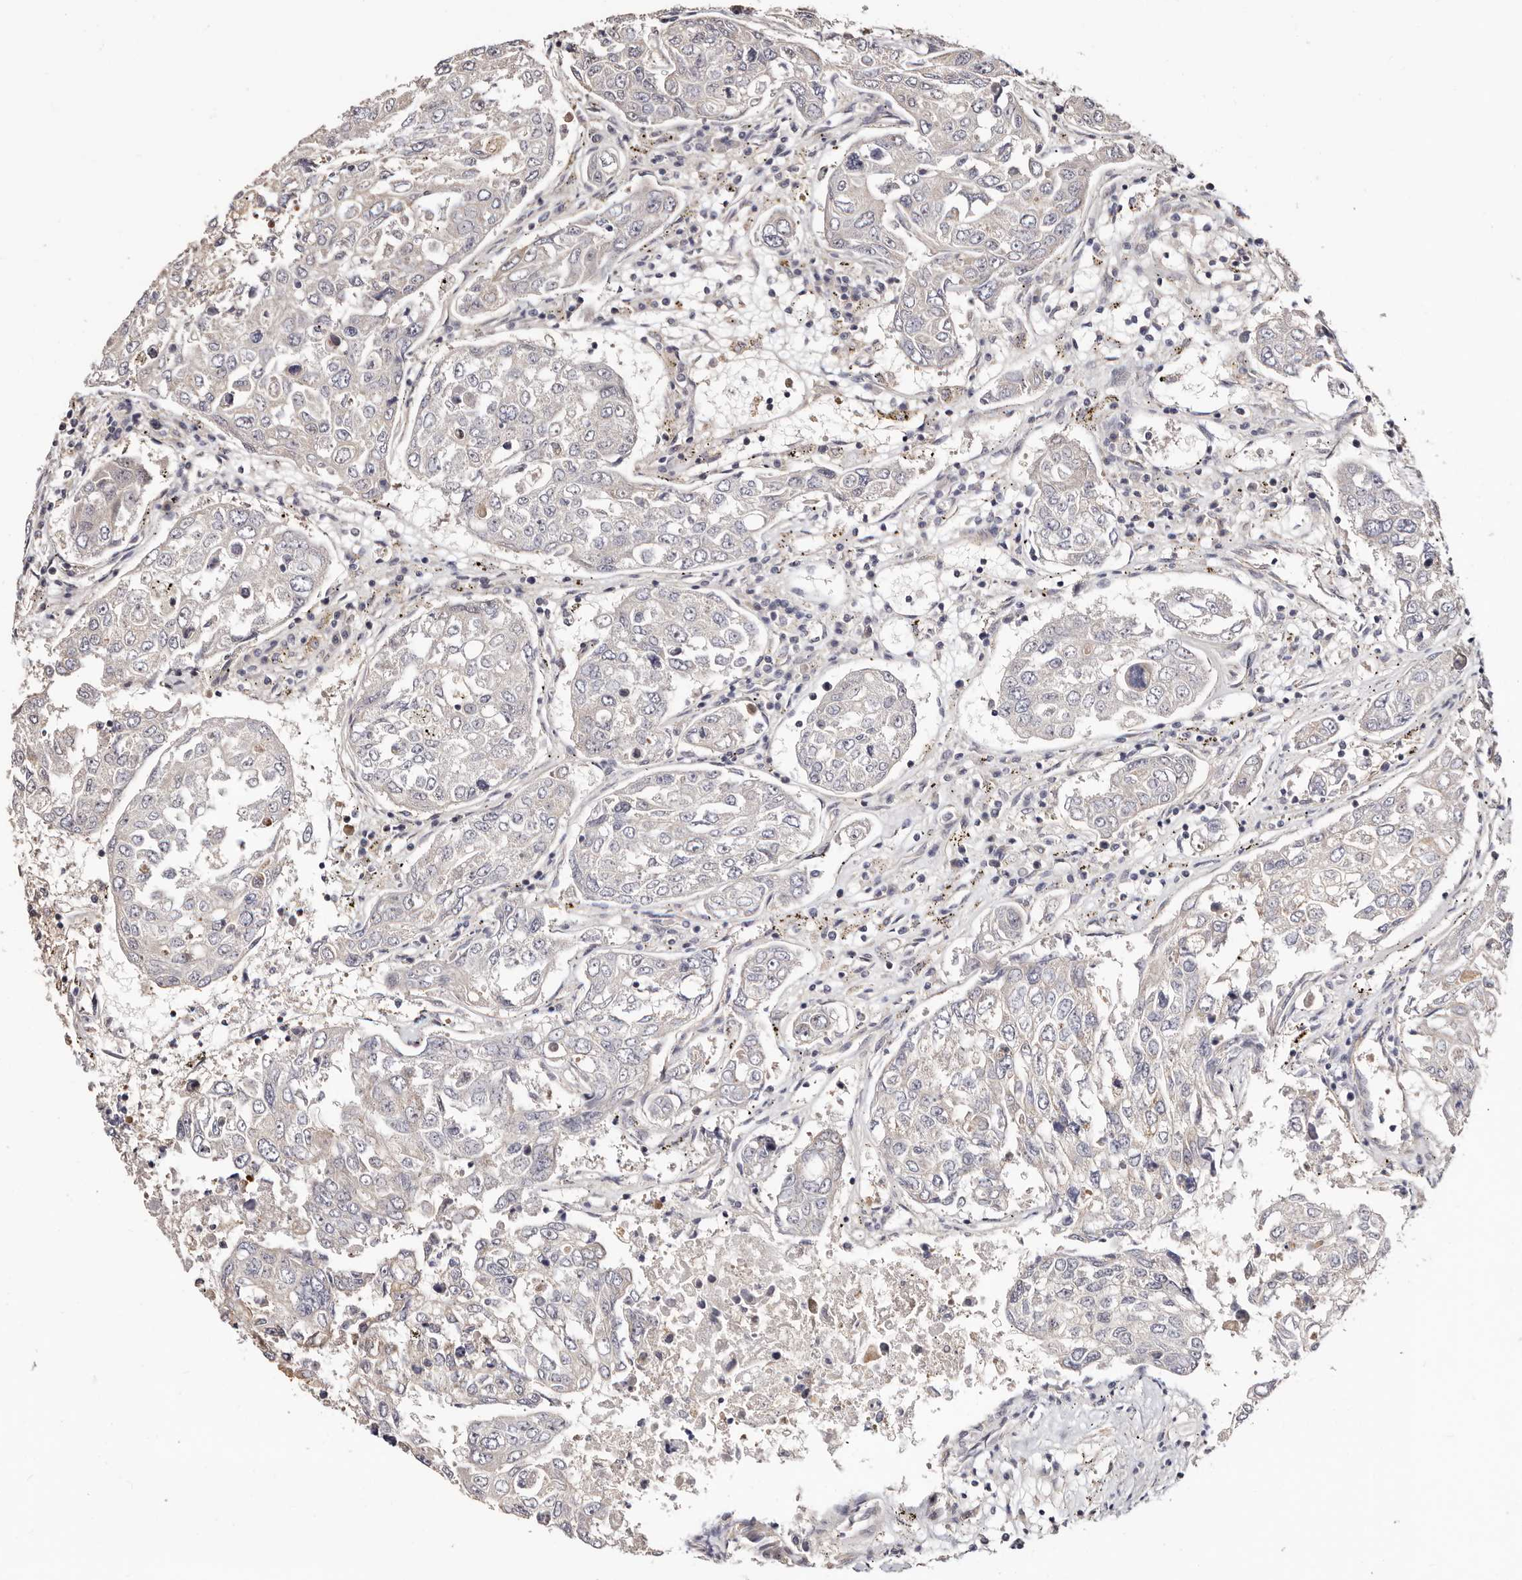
{"staining": {"intensity": "negative", "quantity": "none", "location": "none"}, "tissue": "urothelial cancer", "cell_type": "Tumor cells", "image_type": "cancer", "snomed": [{"axis": "morphology", "description": "Urothelial carcinoma, High grade"}, {"axis": "topography", "description": "Lymph node"}, {"axis": "topography", "description": "Urinary bladder"}], "caption": "An immunohistochemistry (IHC) micrograph of urothelial cancer is shown. There is no staining in tumor cells of urothelial cancer. (DAB IHC visualized using brightfield microscopy, high magnification).", "gene": "TRIP13", "patient": {"sex": "male", "age": 51}}